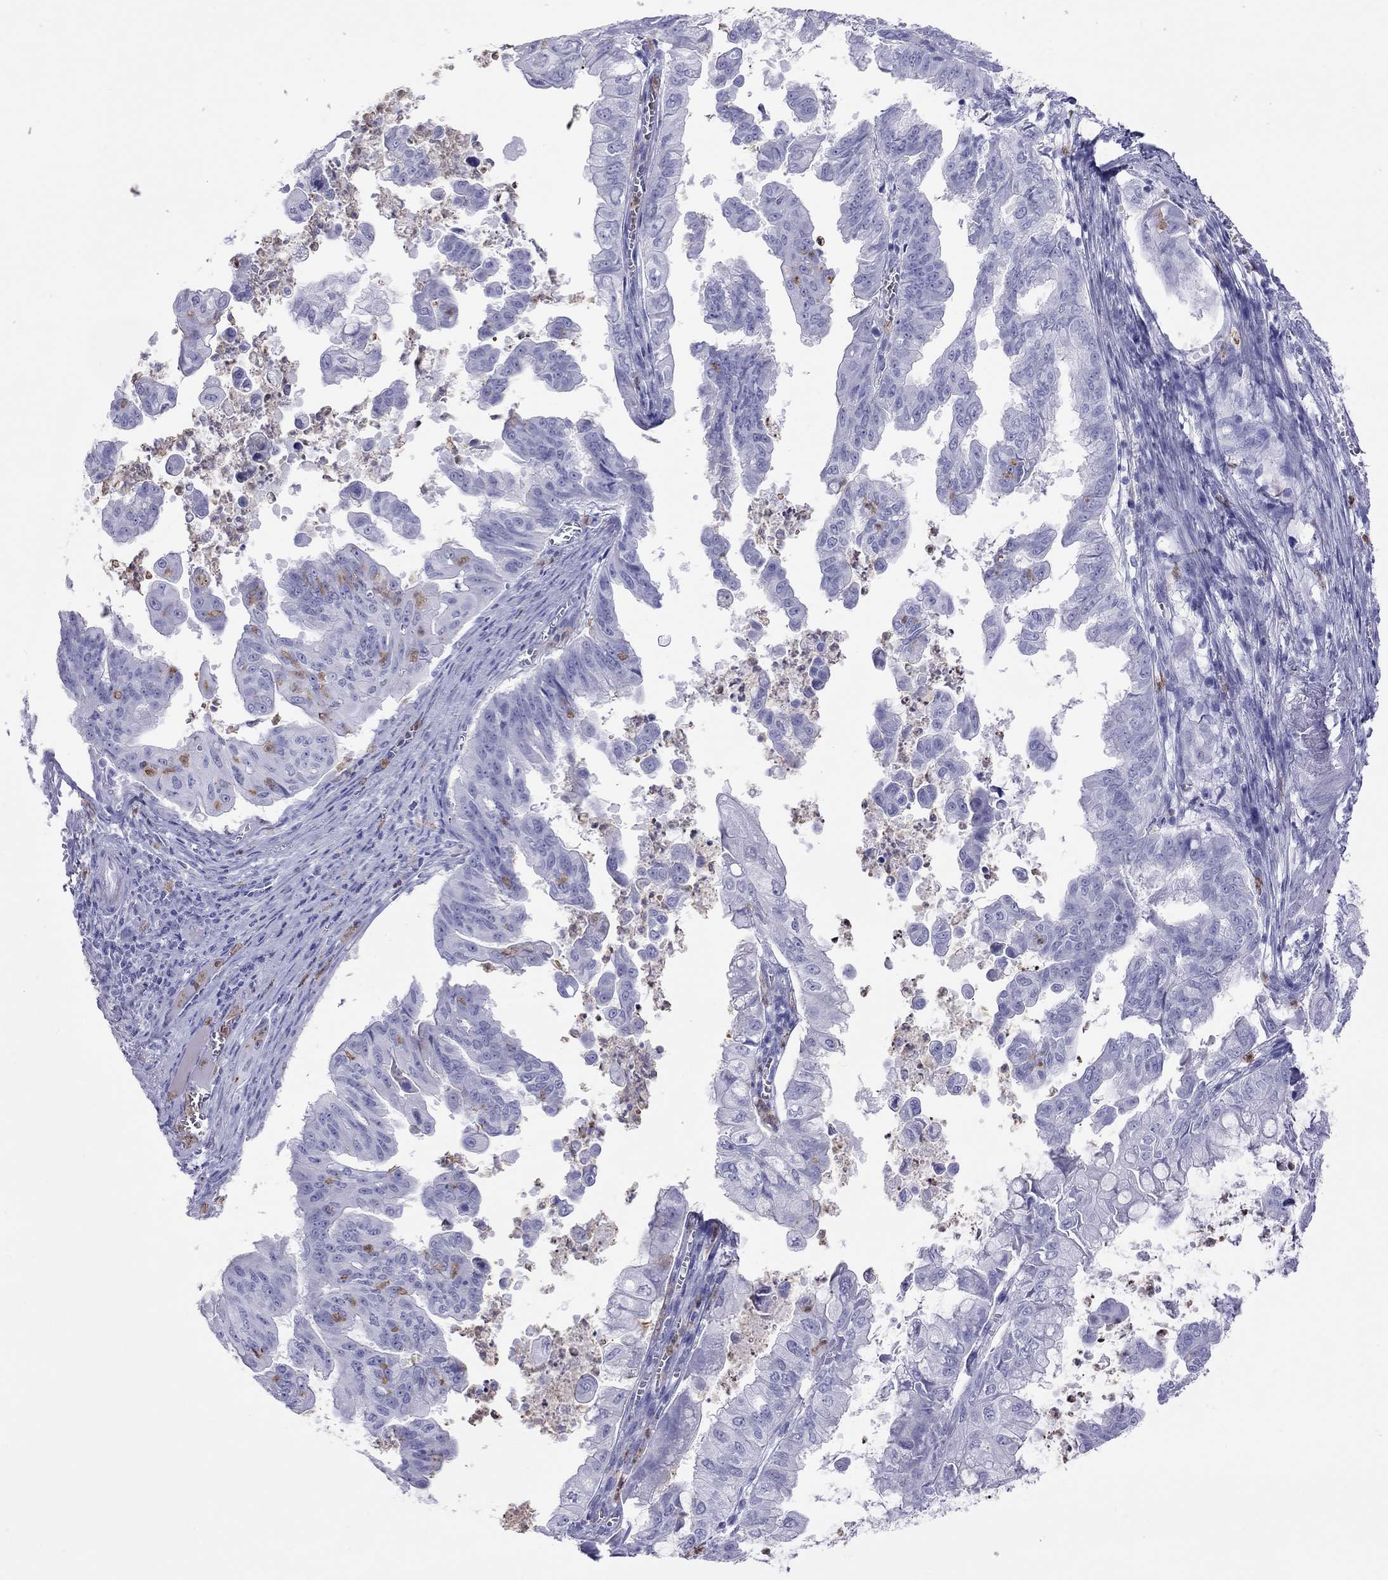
{"staining": {"intensity": "negative", "quantity": "none", "location": "none"}, "tissue": "stomach cancer", "cell_type": "Tumor cells", "image_type": "cancer", "snomed": [{"axis": "morphology", "description": "Adenocarcinoma, NOS"}, {"axis": "topography", "description": "Stomach, upper"}], "caption": "Immunohistochemical staining of stomach adenocarcinoma exhibits no significant positivity in tumor cells.", "gene": "SLAMF1", "patient": {"sex": "male", "age": 80}}